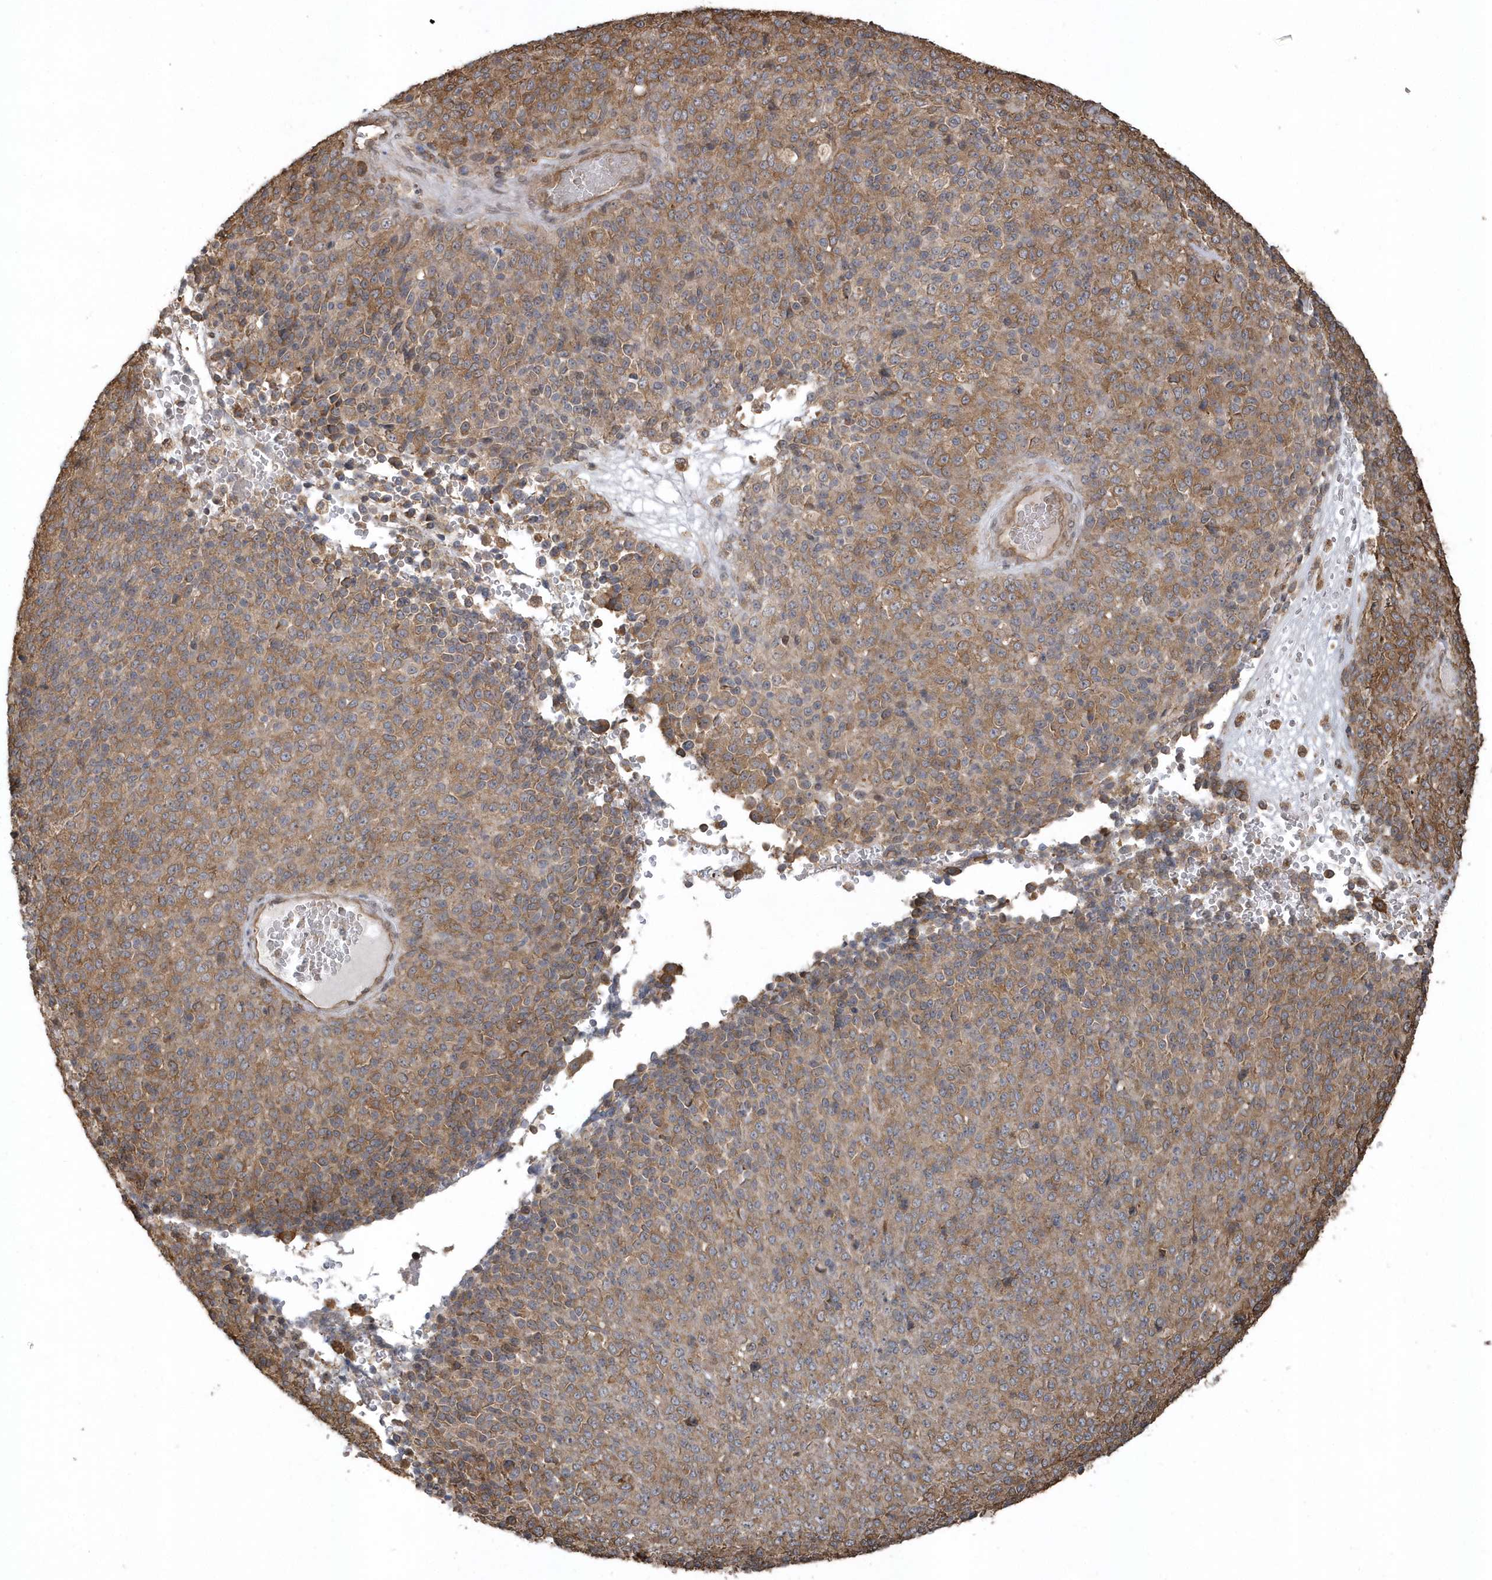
{"staining": {"intensity": "moderate", "quantity": ">75%", "location": "cytoplasmic/membranous"}, "tissue": "melanoma", "cell_type": "Tumor cells", "image_type": "cancer", "snomed": [{"axis": "morphology", "description": "Malignant melanoma, Metastatic site"}, {"axis": "topography", "description": "Brain"}], "caption": "DAB (3,3'-diaminobenzidine) immunohistochemical staining of human malignant melanoma (metastatic site) displays moderate cytoplasmic/membranous protein expression in approximately >75% of tumor cells.", "gene": "HERPUD1", "patient": {"sex": "female", "age": 56}}